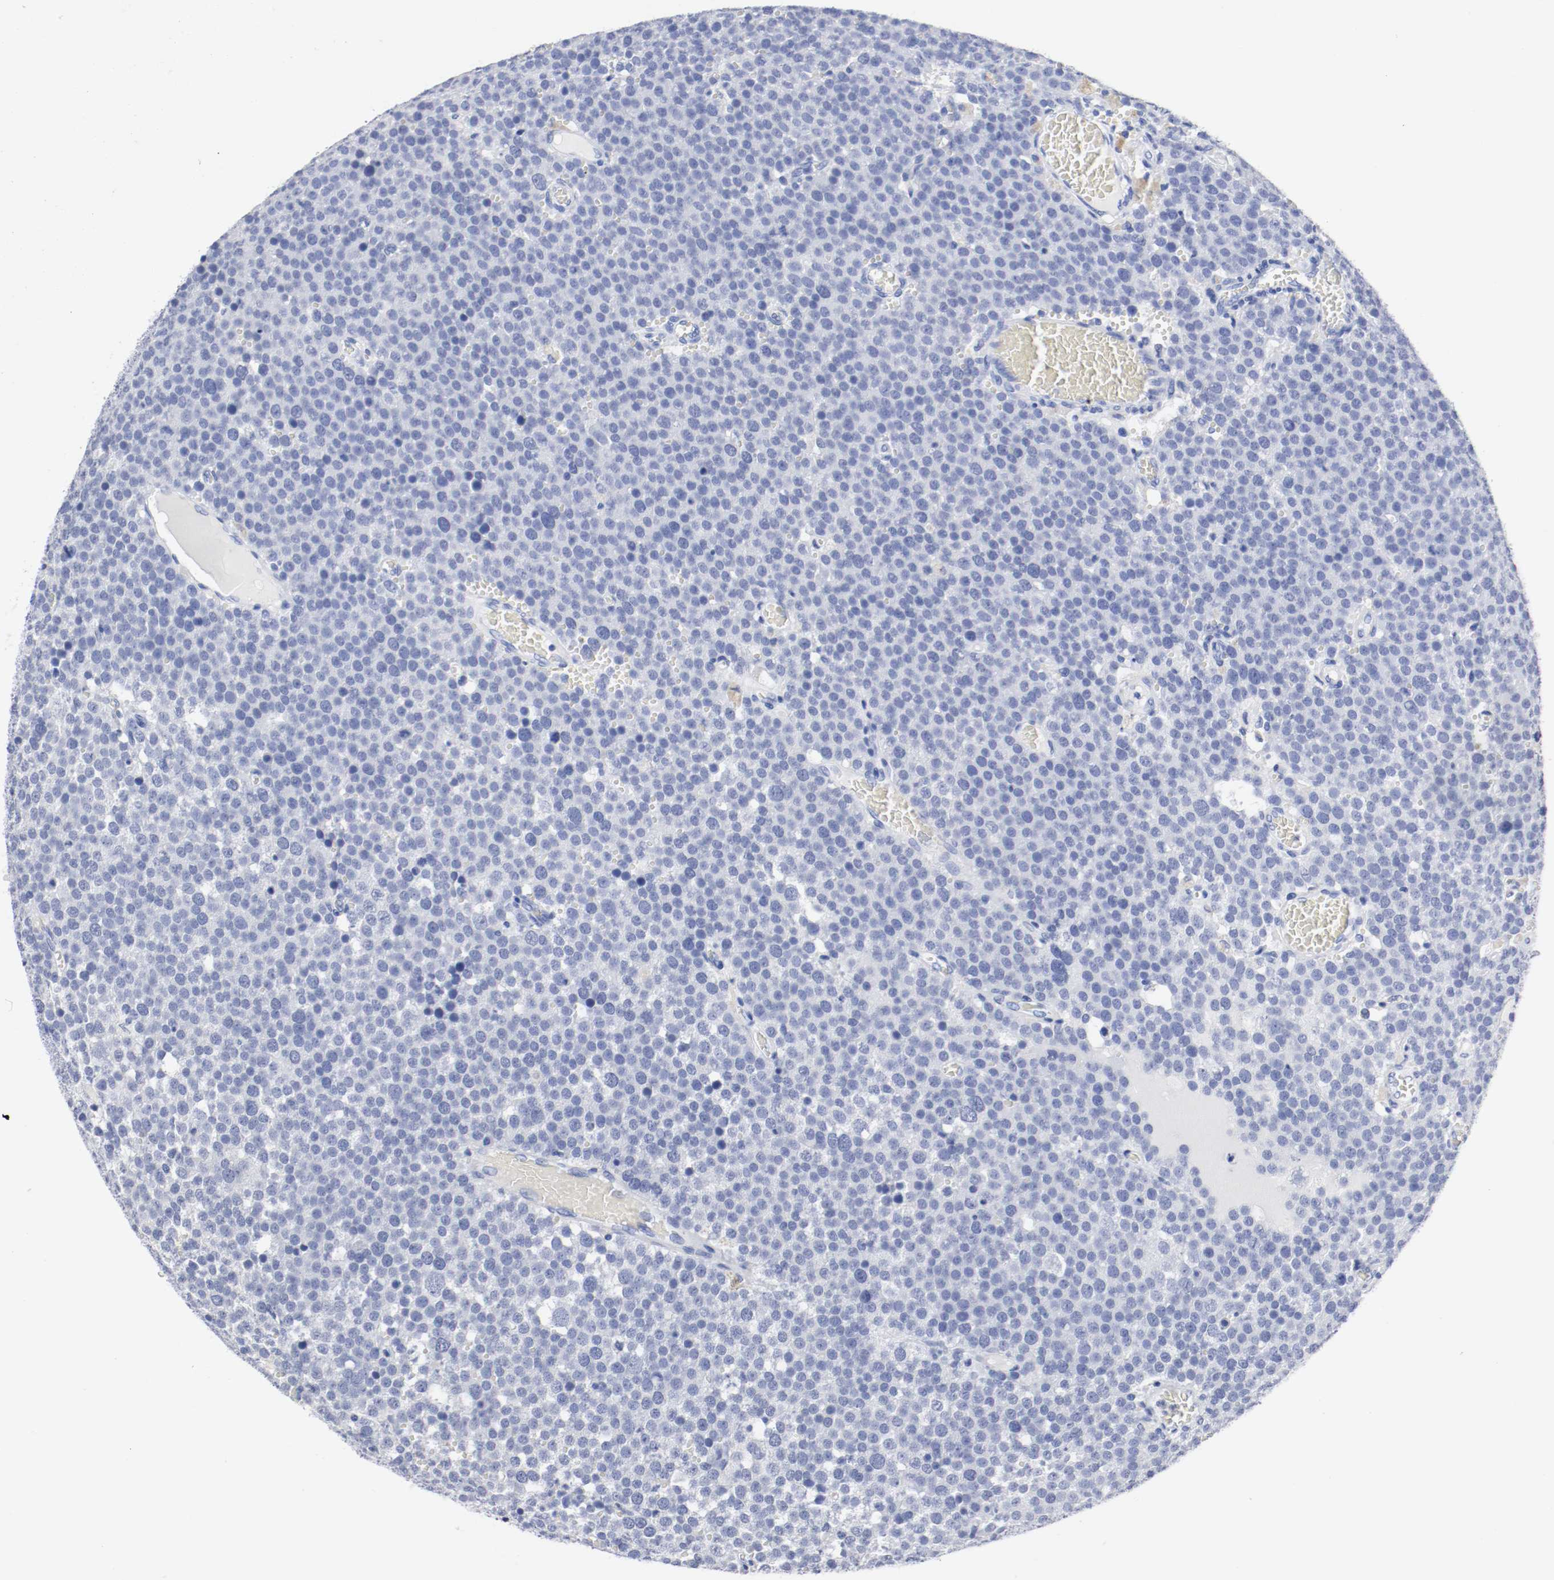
{"staining": {"intensity": "negative", "quantity": "none", "location": "none"}, "tissue": "testis cancer", "cell_type": "Tumor cells", "image_type": "cancer", "snomed": [{"axis": "morphology", "description": "Seminoma, NOS"}, {"axis": "topography", "description": "Testis"}], "caption": "Immunohistochemistry histopathology image of neoplastic tissue: human testis cancer stained with DAB demonstrates no significant protein positivity in tumor cells.", "gene": "GAD1", "patient": {"sex": "male", "age": 71}}